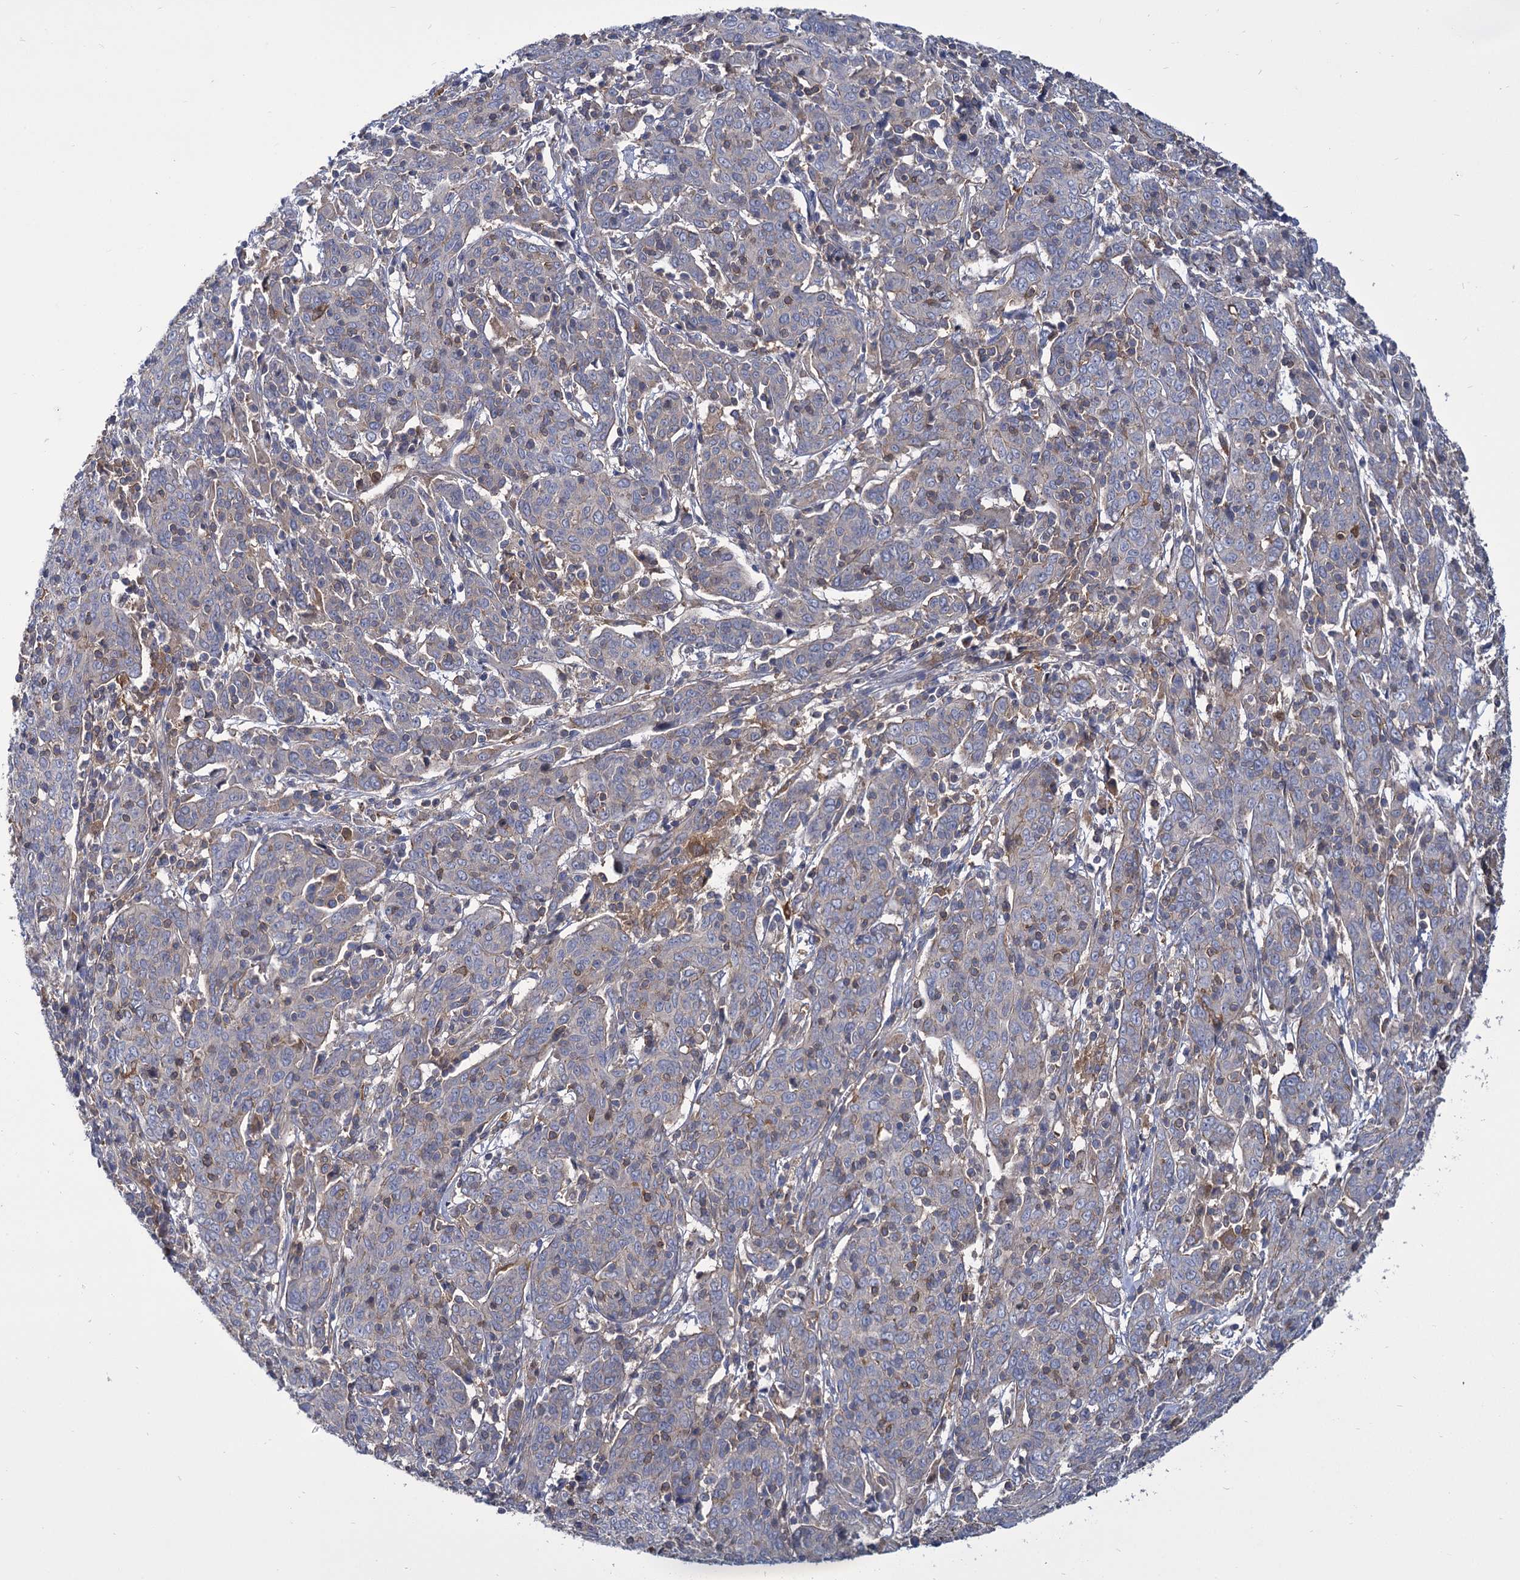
{"staining": {"intensity": "weak", "quantity": "<25%", "location": "cytoplasmic/membranous"}, "tissue": "cervical cancer", "cell_type": "Tumor cells", "image_type": "cancer", "snomed": [{"axis": "morphology", "description": "Squamous cell carcinoma, NOS"}, {"axis": "topography", "description": "Cervix"}], "caption": "Immunohistochemistry (IHC) of cervical cancer (squamous cell carcinoma) demonstrates no staining in tumor cells. (Brightfield microscopy of DAB IHC at high magnification).", "gene": "GCLC", "patient": {"sex": "female", "age": 67}}